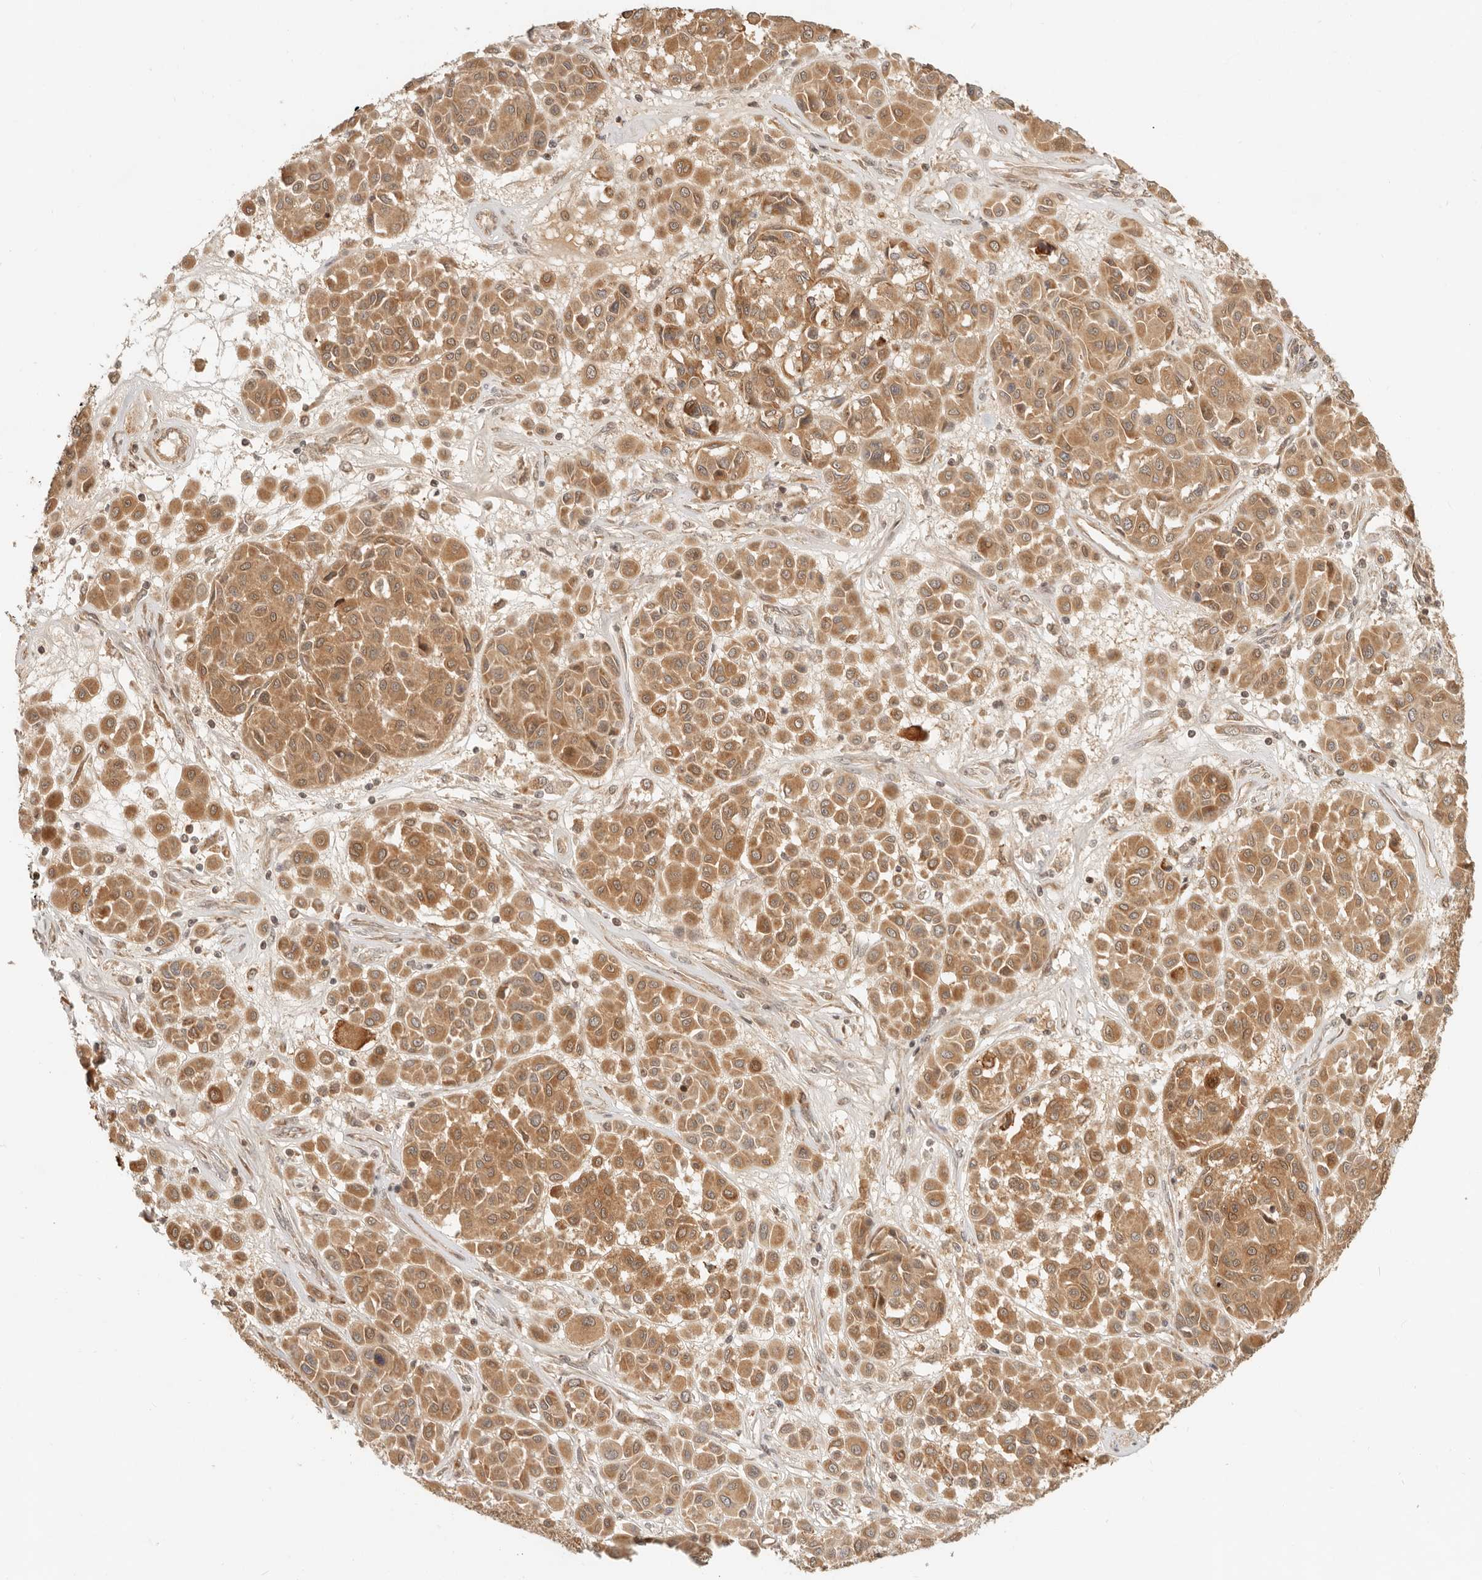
{"staining": {"intensity": "moderate", "quantity": ">75%", "location": "cytoplasmic/membranous"}, "tissue": "melanoma", "cell_type": "Tumor cells", "image_type": "cancer", "snomed": [{"axis": "morphology", "description": "Malignant melanoma, Metastatic site"}, {"axis": "topography", "description": "Soft tissue"}], "caption": "The micrograph shows immunohistochemical staining of melanoma. There is moderate cytoplasmic/membranous staining is seen in about >75% of tumor cells. (DAB IHC with brightfield microscopy, high magnification).", "gene": "BAALC", "patient": {"sex": "male", "age": 41}}